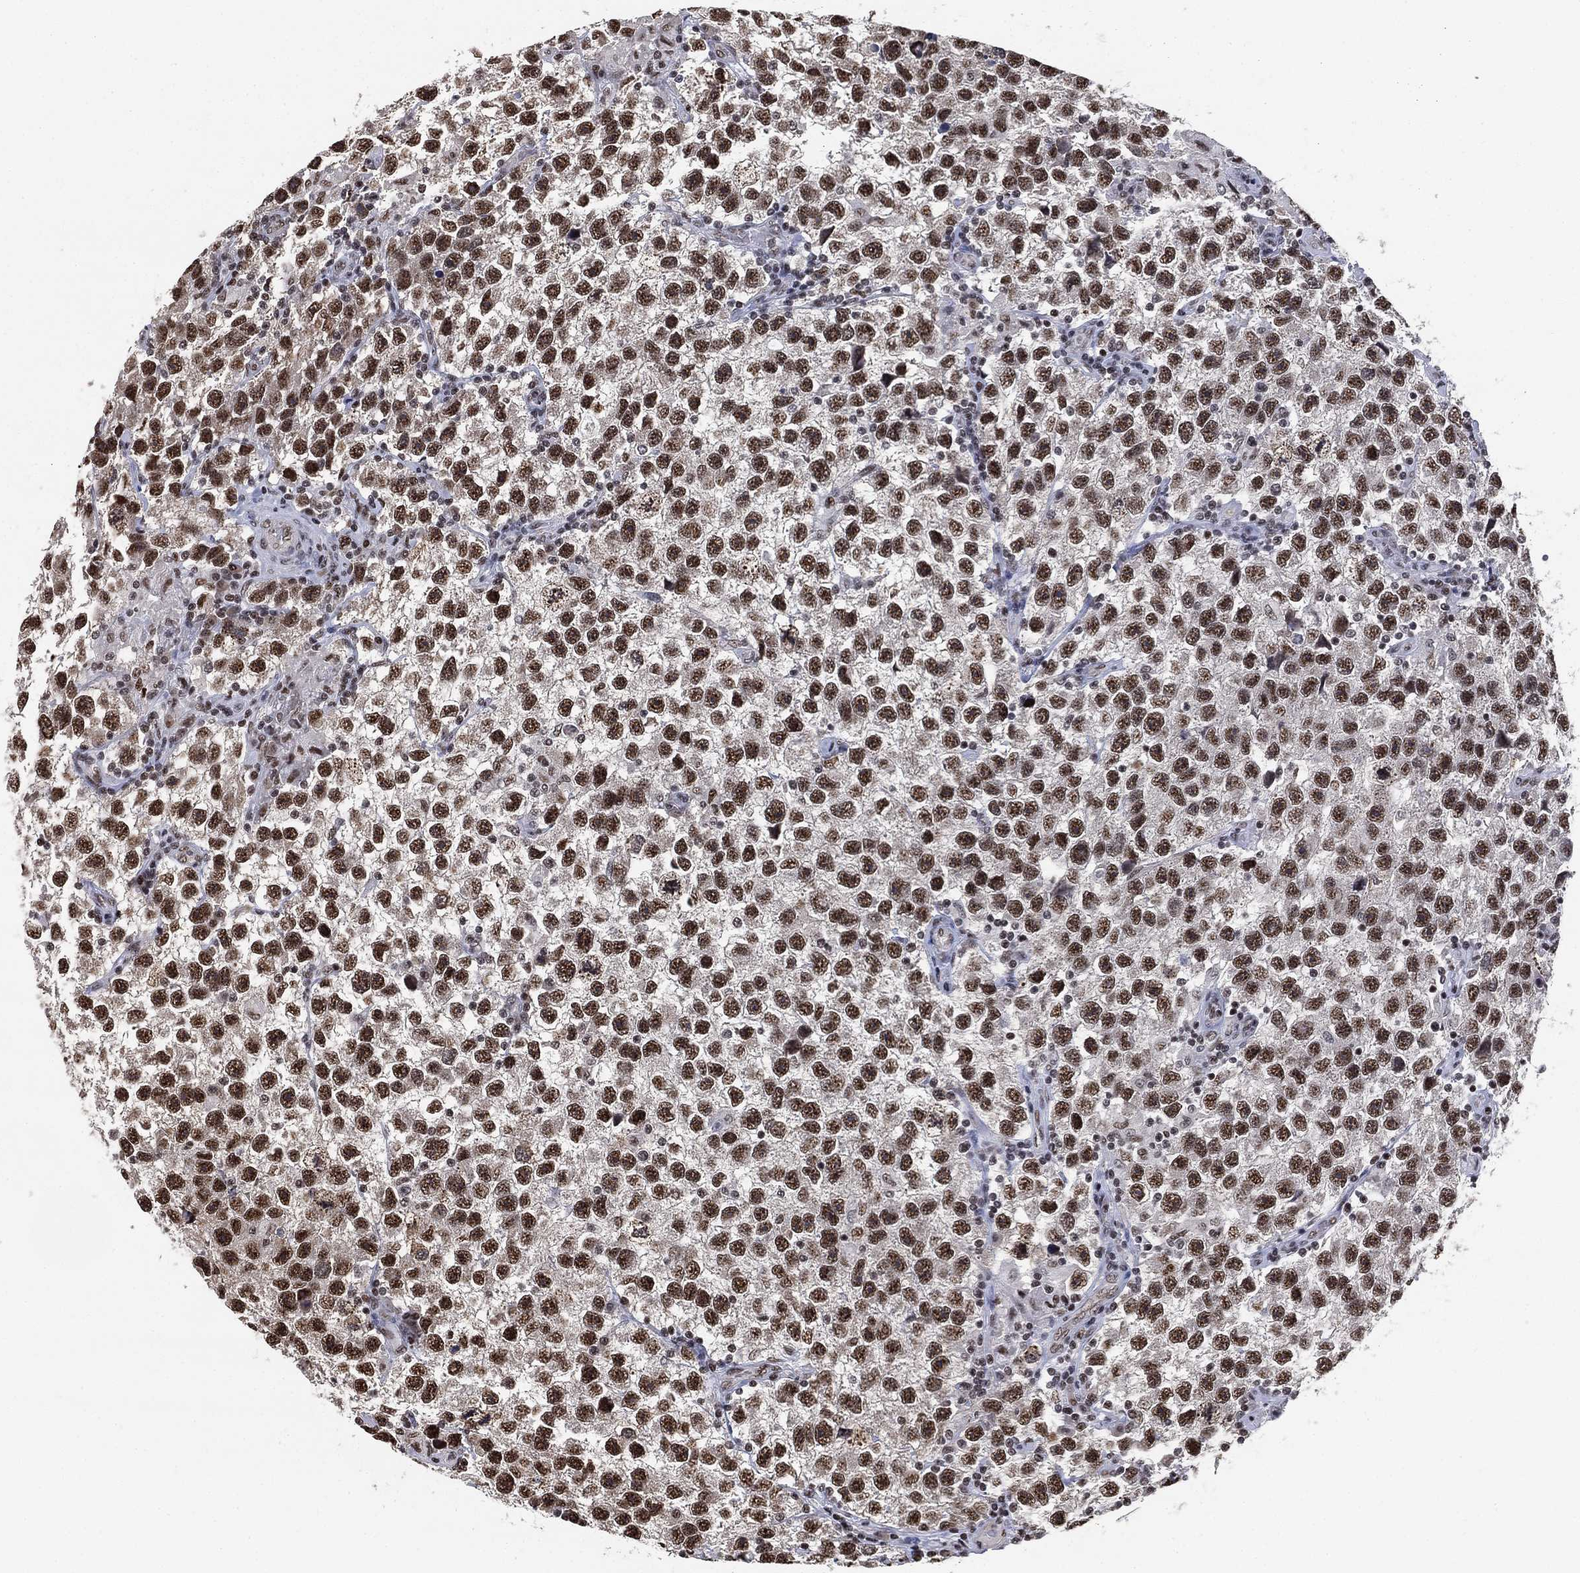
{"staining": {"intensity": "strong", "quantity": ">75%", "location": "nuclear"}, "tissue": "testis cancer", "cell_type": "Tumor cells", "image_type": "cancer", "snomed": [{"axis": "morphology", "description": "Seminoma, NOS"}, {"axis": "topography", "description": "Testis"}], "caption": "High-power microscopy captured an immunohistochemistry (IHC) histopathology image of testis cancer, revealing strong nuclear staining in approximately >75% of tumor cells.", "gene": "ZSCAN30", "patient": {"sex": "male", "age": 26}}